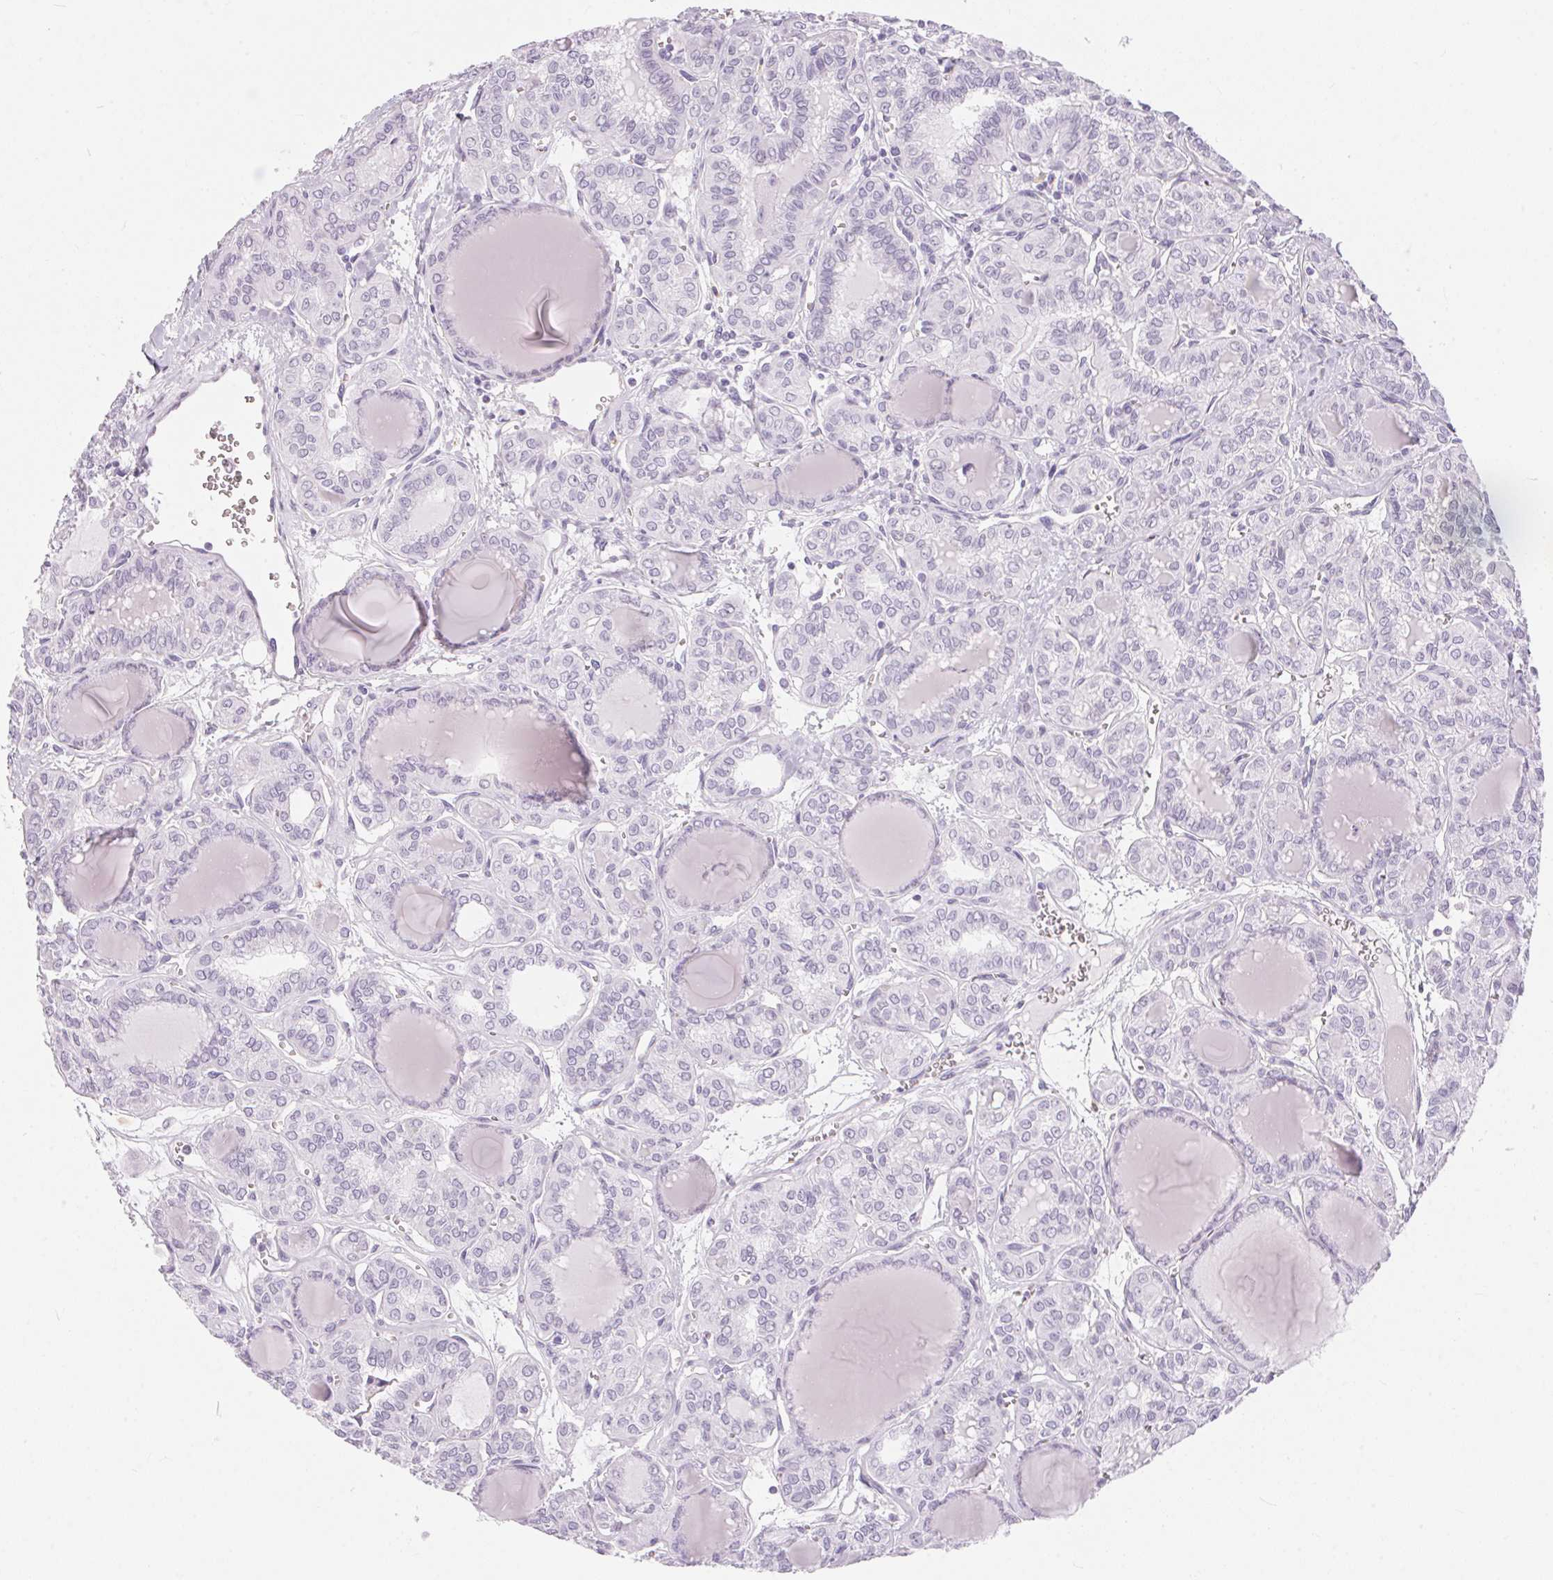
{"staining": {"intensity": "negative", "quantity": "none", "location": "none"}, "tissue": "thyroid cancer", "cell_type": "Tumor cells", "image_type": "cancer", "snomed": [{"axis": "morphology", "description": "Papillary adenocarcinoma, NOS"}, {"axis": "topography", "description": "Thyroid gland"}], "caption": "There is no significant positivity in tumor cells of thyroid cancer.", "gene": "CADPS", "patient": {"sex": "female", "age": 41}}